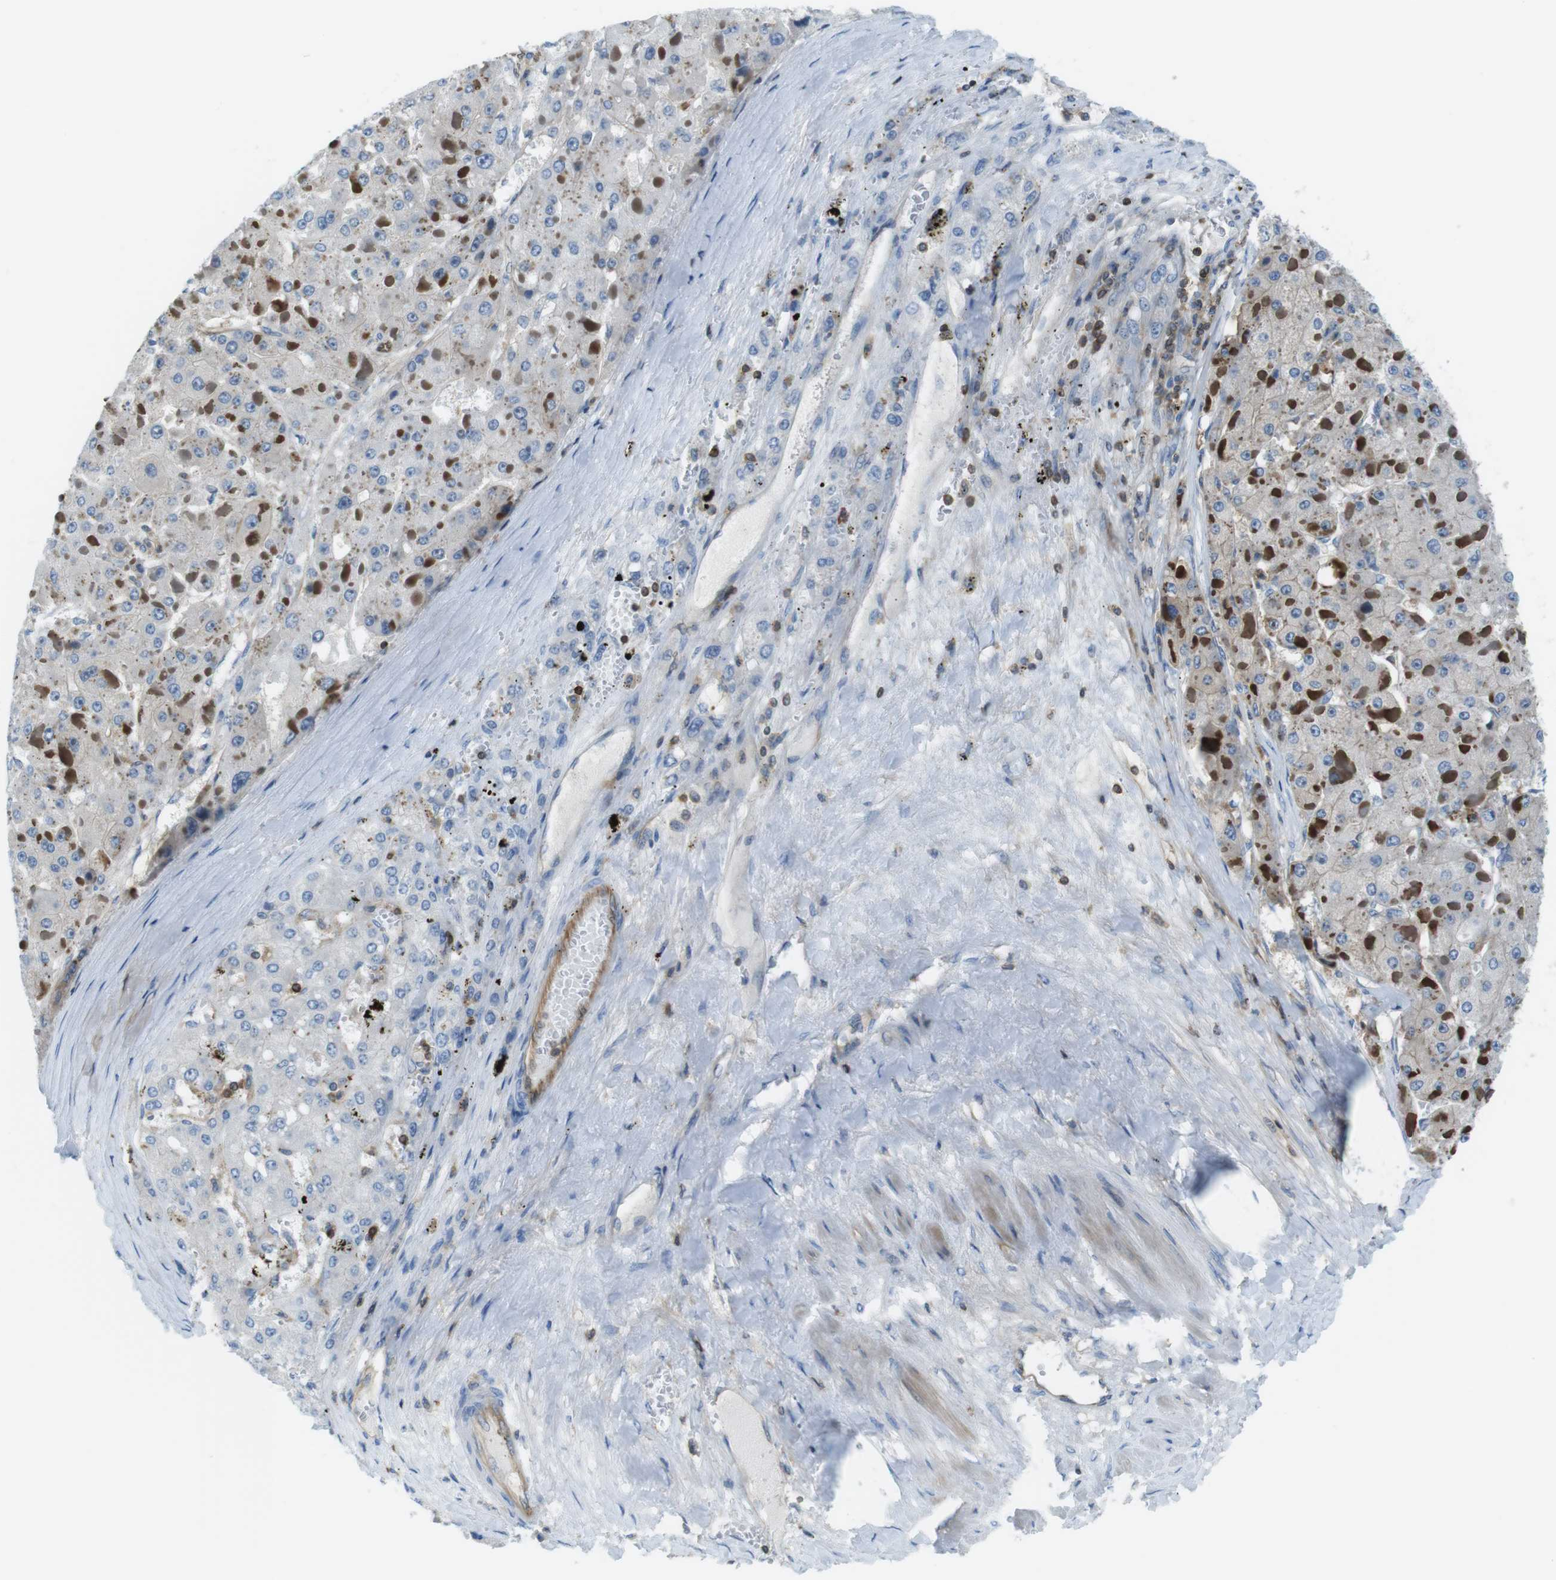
{"staining": {"intensity": "weak", "quantity": "<25%", "location": "cytoplasmic/membranous"}, "tissue": "liver cancer", "cell_type": "Tumor cells", "image_type": "cancer", "snomed": [{"axis": "morphology", "description": "Carcinoma, Hepatocellular, NOS"}, {"axis": "topography", "description": "Liver"}], "caption": "IHC of liver cancer (hepatocellular carcinoma) shows no positivity in tumor cells.", "gene": "TES", "patient": {"sex": "female", "age": 73}}